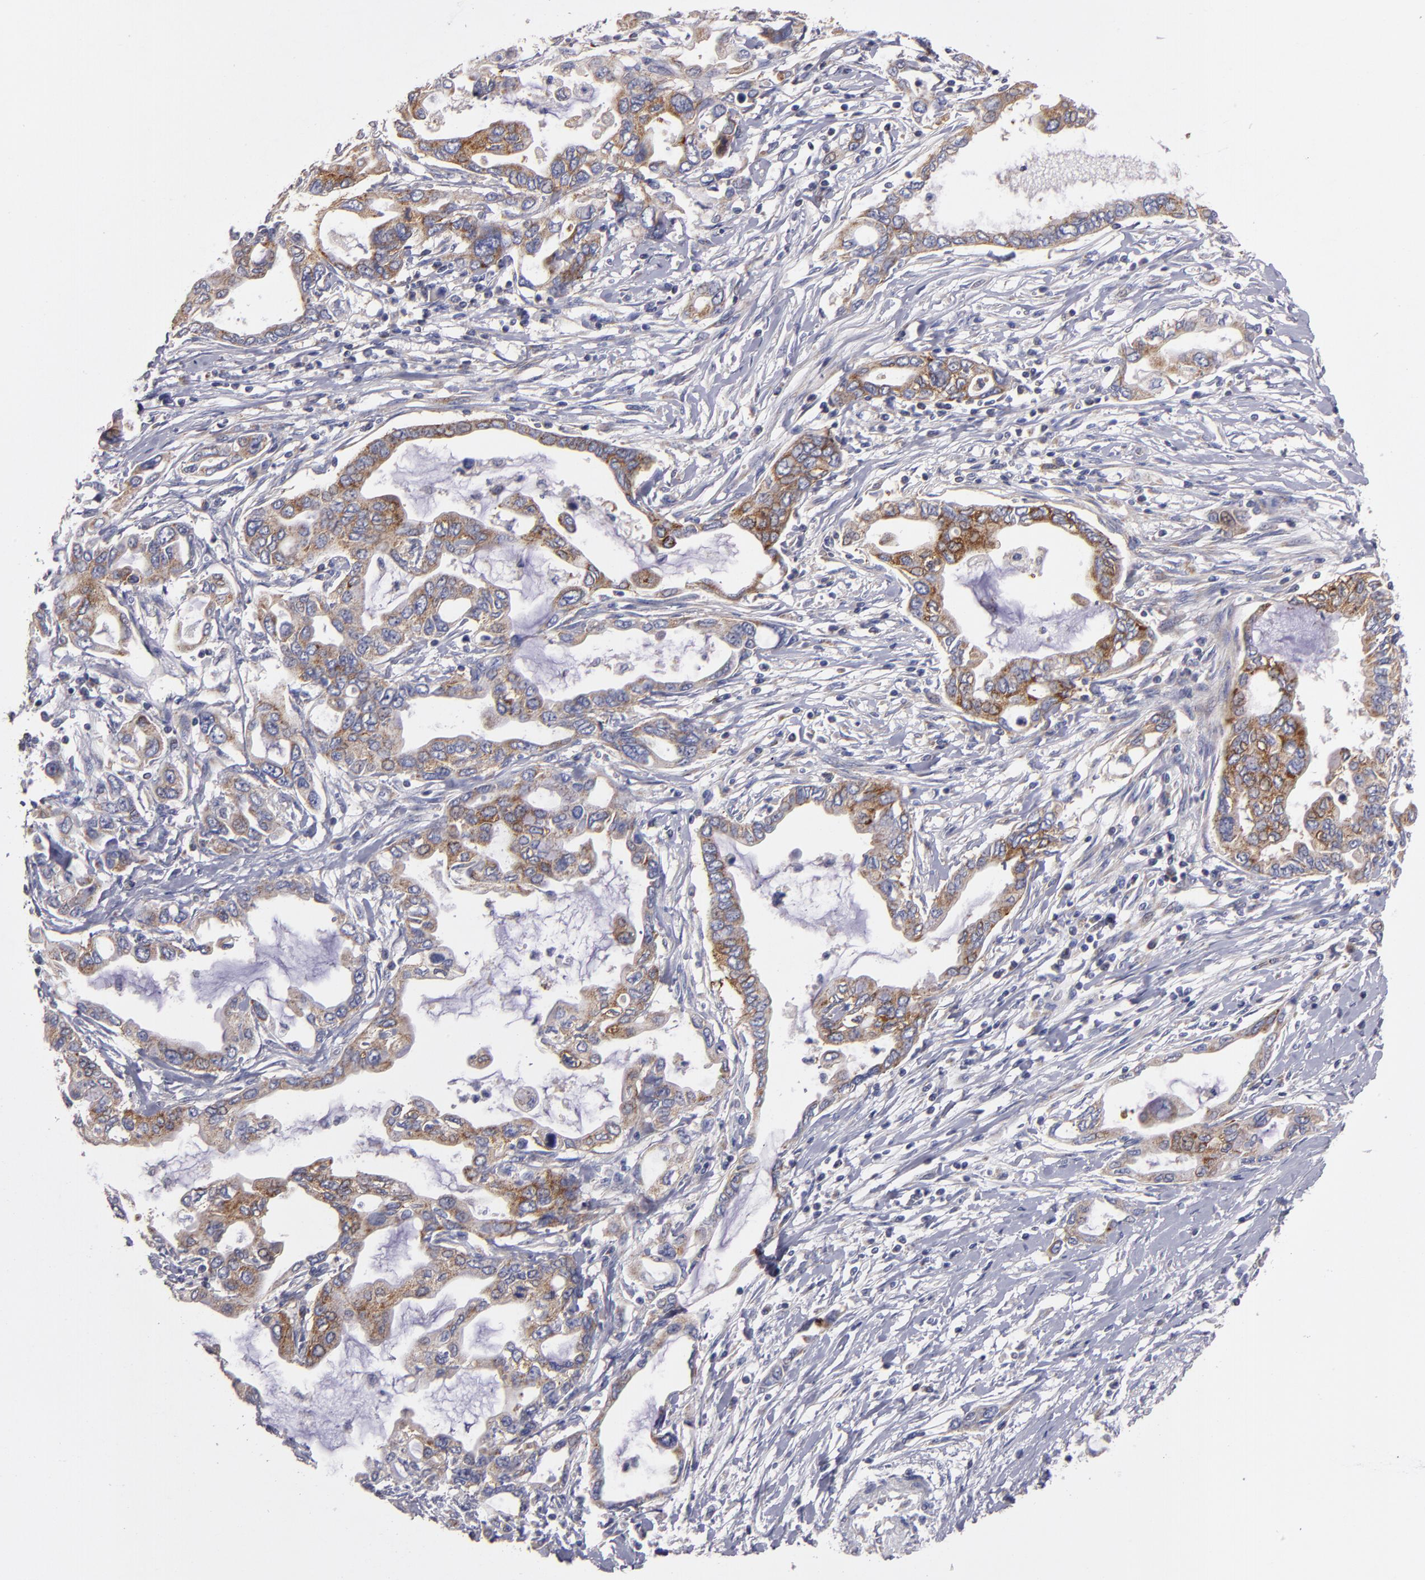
{"staining": {"intensity": "weak", "quantity": ">75%", "location": "cytoplasmic/membranous"}, "tissue": "pancreatic cancer", "cell_type": "Tumor cells", "image_type": "cancer", "snomed": [{"axis": "morphology", "description": "Adenocarcinoma, NOS"}, {"axis": "topography", "description": "Pancreas"}], "caption": "A histopathology image of human pancreatic adenocarcinoma stained for a protein shows weak cytoplasmic/membranous brown staining in tumor cells.", "gene": "CLTA", "patient": {"sex": "female", "age": 57}}